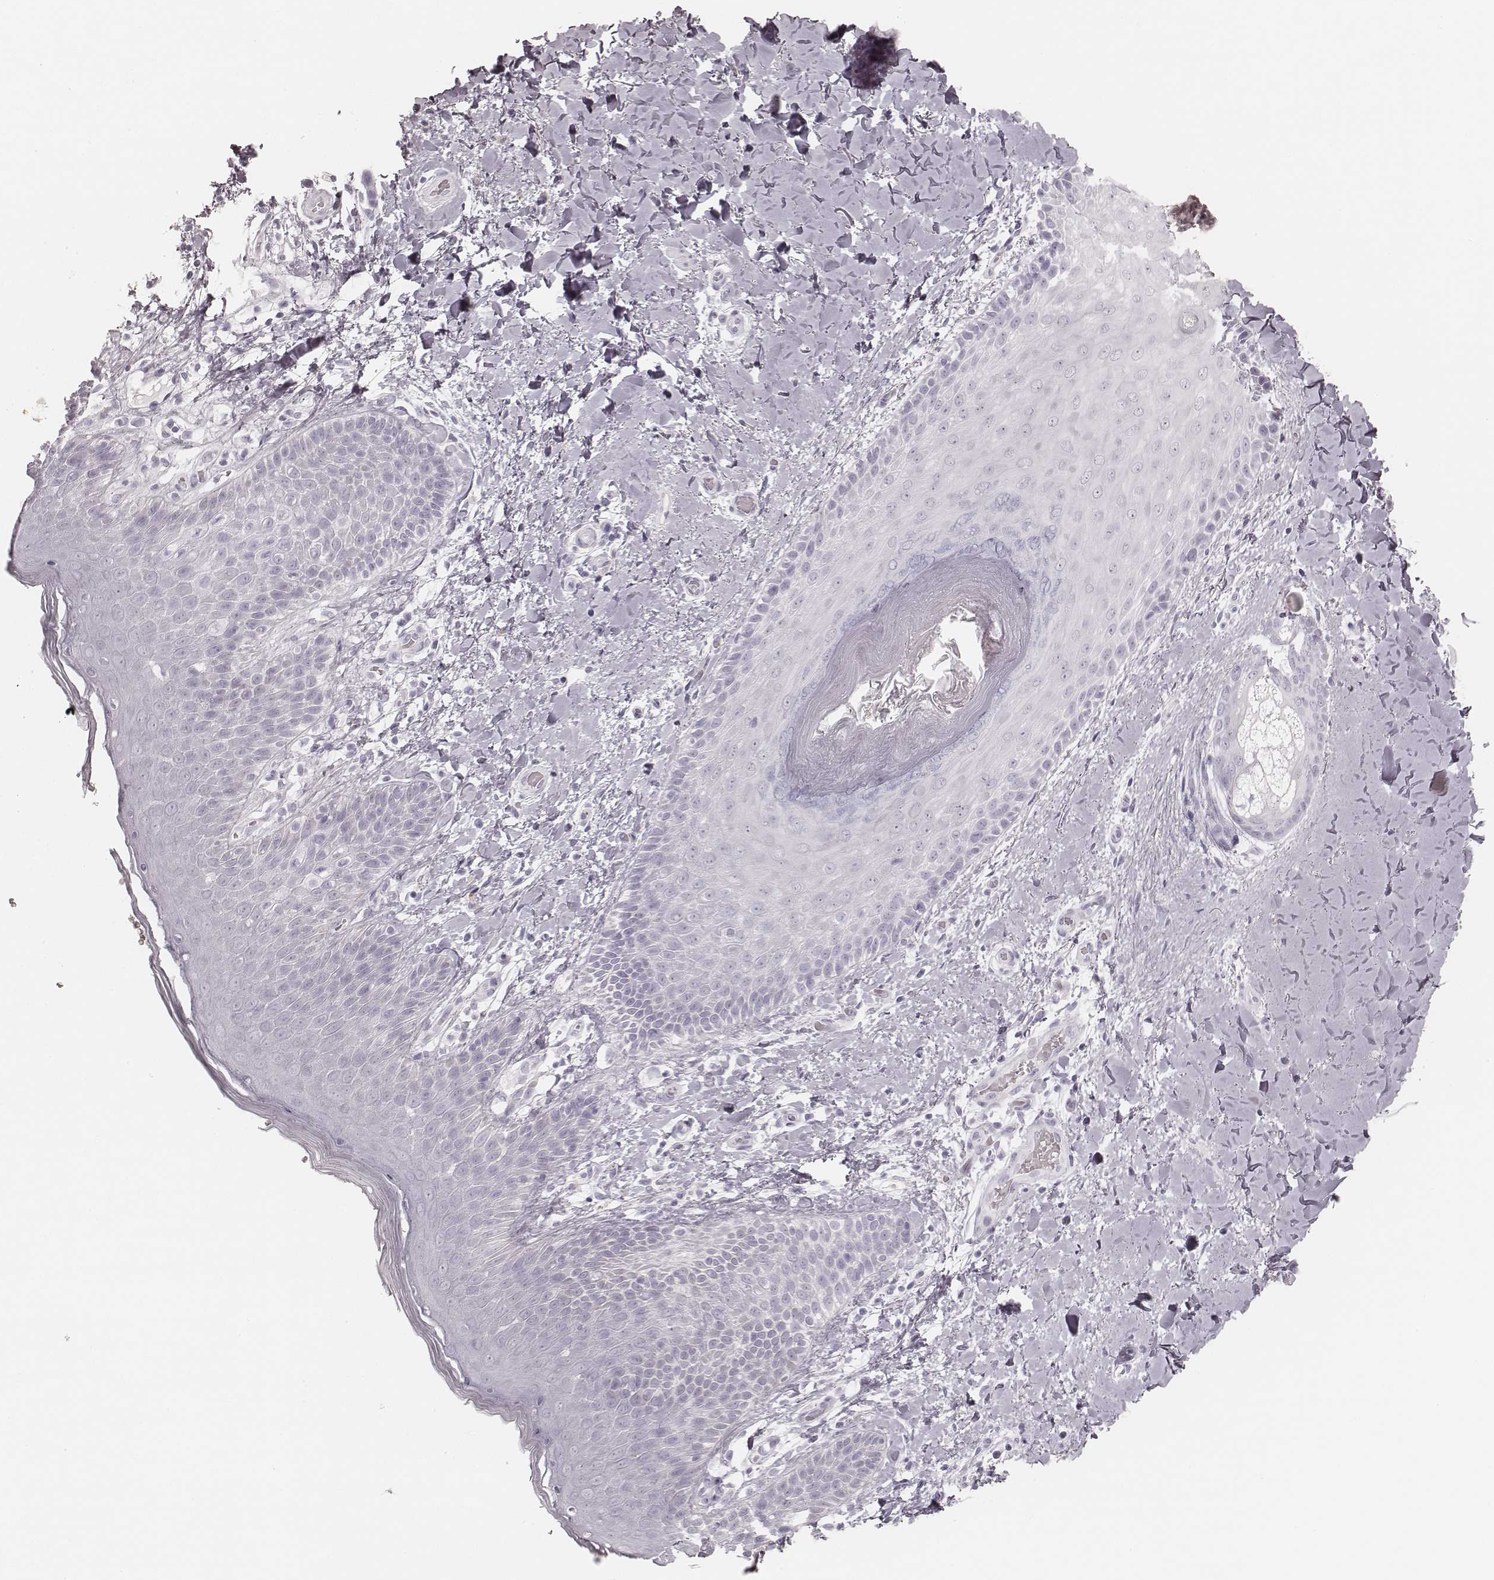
{"staining": {"intensity": "negative", "quantity": "none", "location": "none"}, "tissue": "skin", "cell_type": "Epidermal cells", "image_type": "normal", "snomed": [{"axis": "morphology", "description": "Normal tissue, NOS"}, {"axis": "topography", "description": "Anal"}], "caption": "High power microscopy image of an immunohistochemistry (IHC) histopathology image of unremarkable skin, revealing no significant expression in epidermal cells.", "gene": "KRT82", "patient": {"sex": "male", "age": 36}}